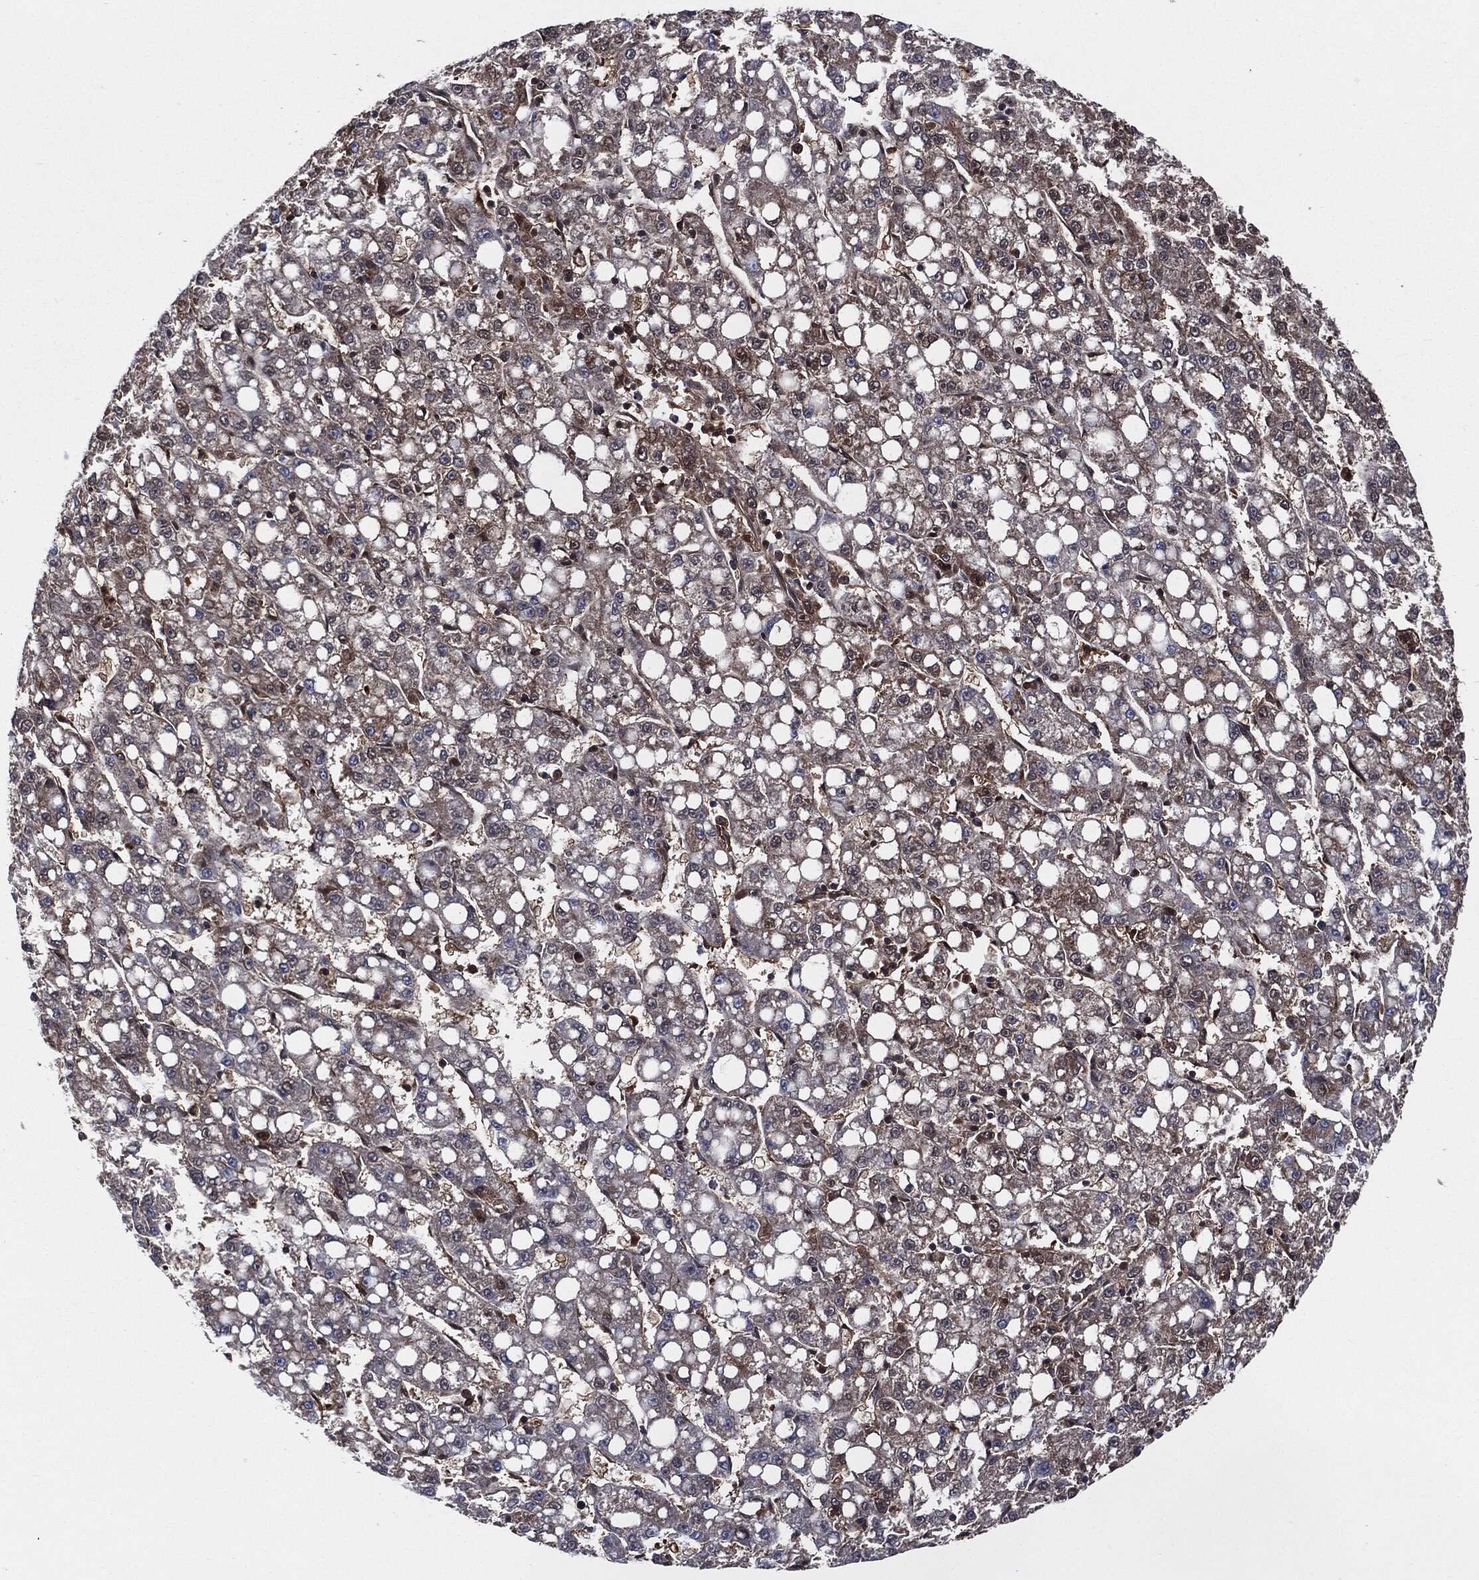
{"staining": {"intensity": "strong", "quantity": "<25%", "location": "cytoplasmic/membranous"}, "tissue": "liver cancer", "cell_type": "Tumor cells", "image_type": "cancer", "snomed": [{"axis": "morphology", "description": "Carcinoma, Hepatocellular, NOS"}, {"axis": "topography", "description": "Liver"}], "caption": "This image demonstrates IHC staining of liver cancer, with medium strong cytoplasmic/membranous staining in about <25% of tumor cells.", "gene": "XPNPEP1", "patient": {"sex": "female", "age": 65}}